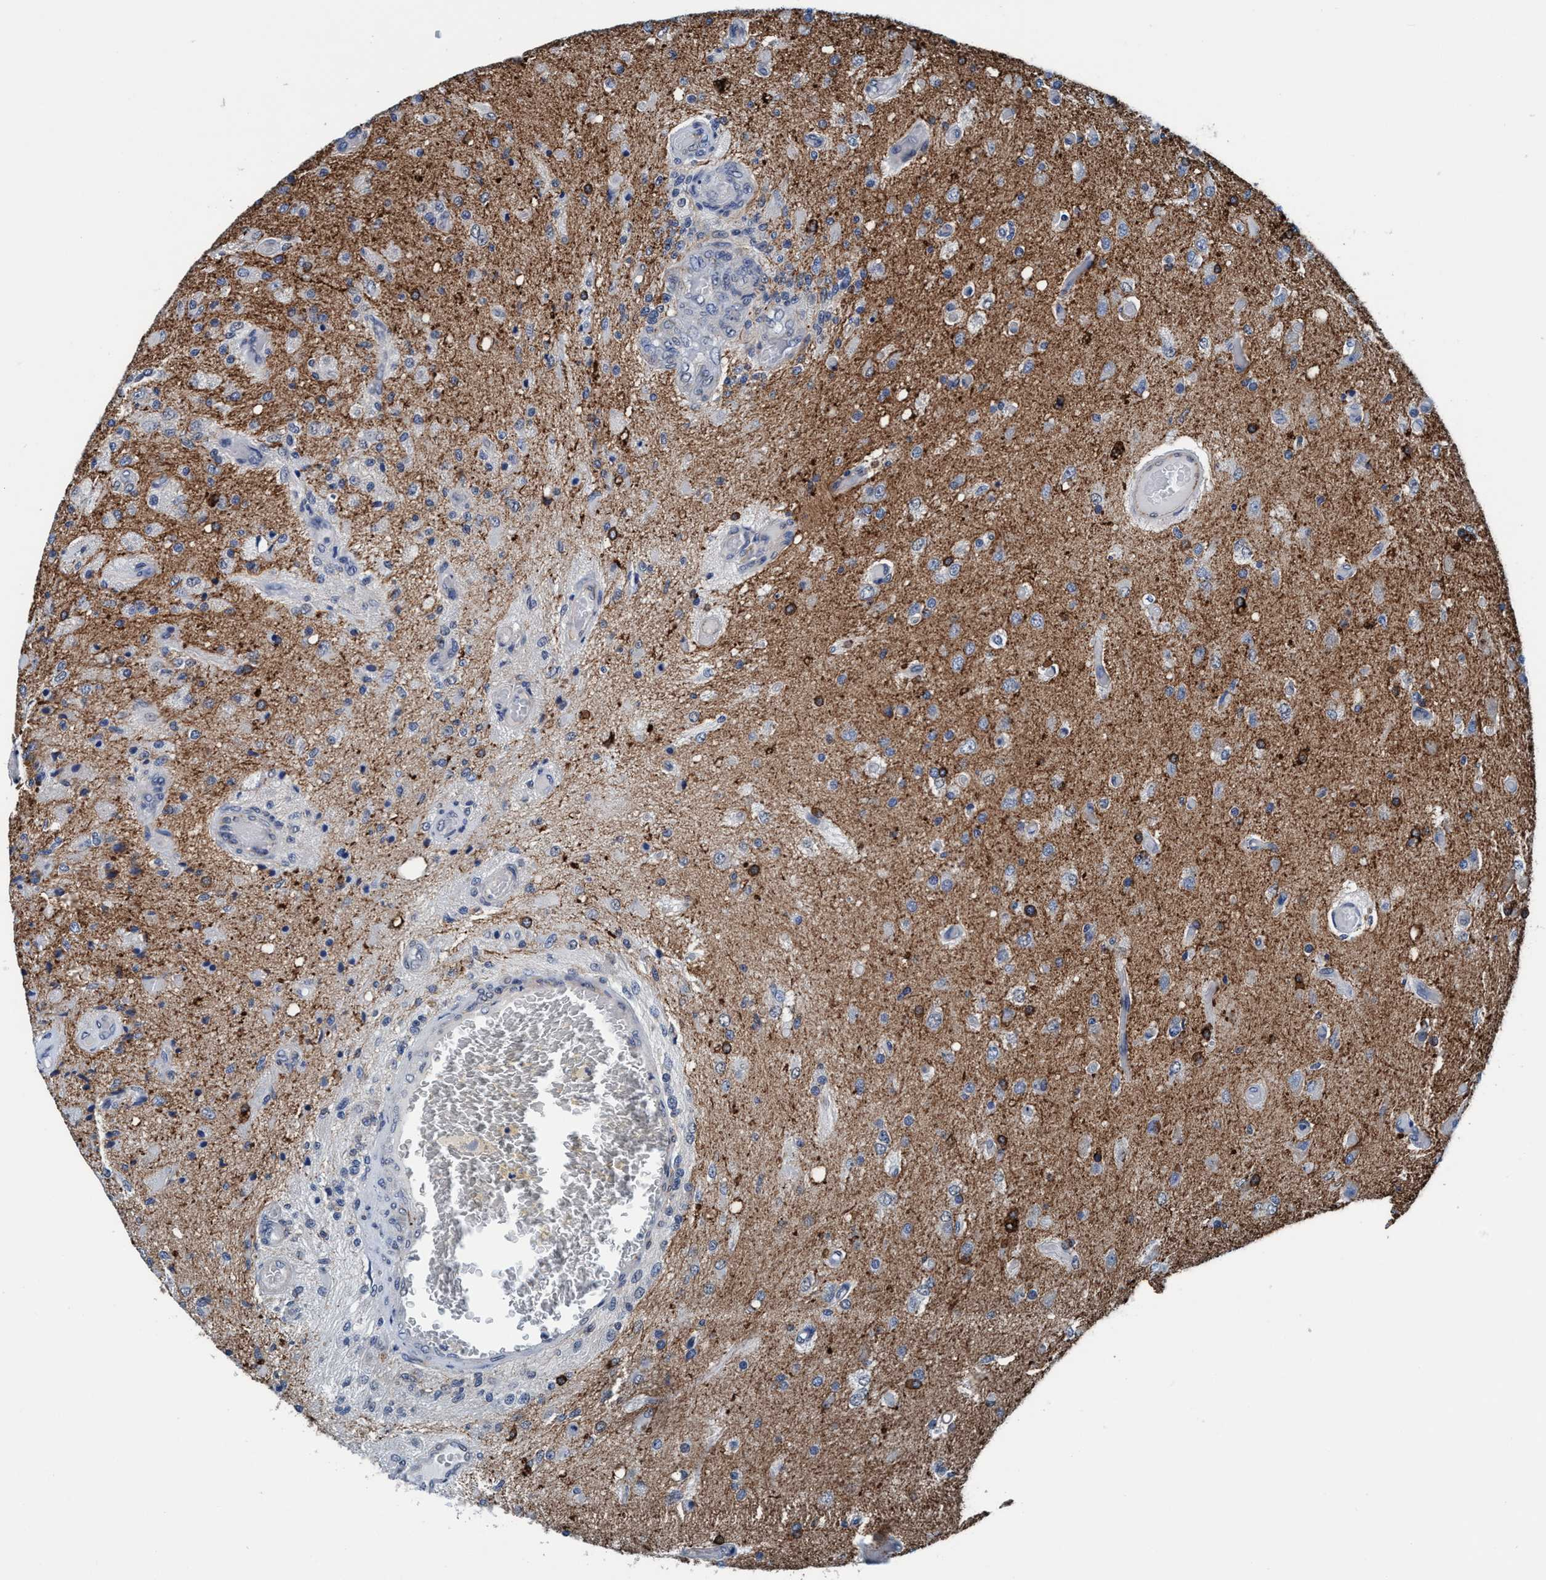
{"staining": {"intensity": "negative", "quantity": "none", "location": "none"}, "tissue": "glioma", "cell_type": "Tumor cells", "image_type": "cancer", "snomed": [{"axis": "morphology", "description": "Normal tissue, NOS"}, {"axis": "morphology", "description": "Glioma, malignant, High grade"}, {"axis": "topography", "description": "Cerebral cortex"}], "caption": "Protein analysis of malignant high-grade glioma reveals no significant positivity in tumor cells.", "gene": "TMEM94", "patient": {"sex": "male", "age": 77}}